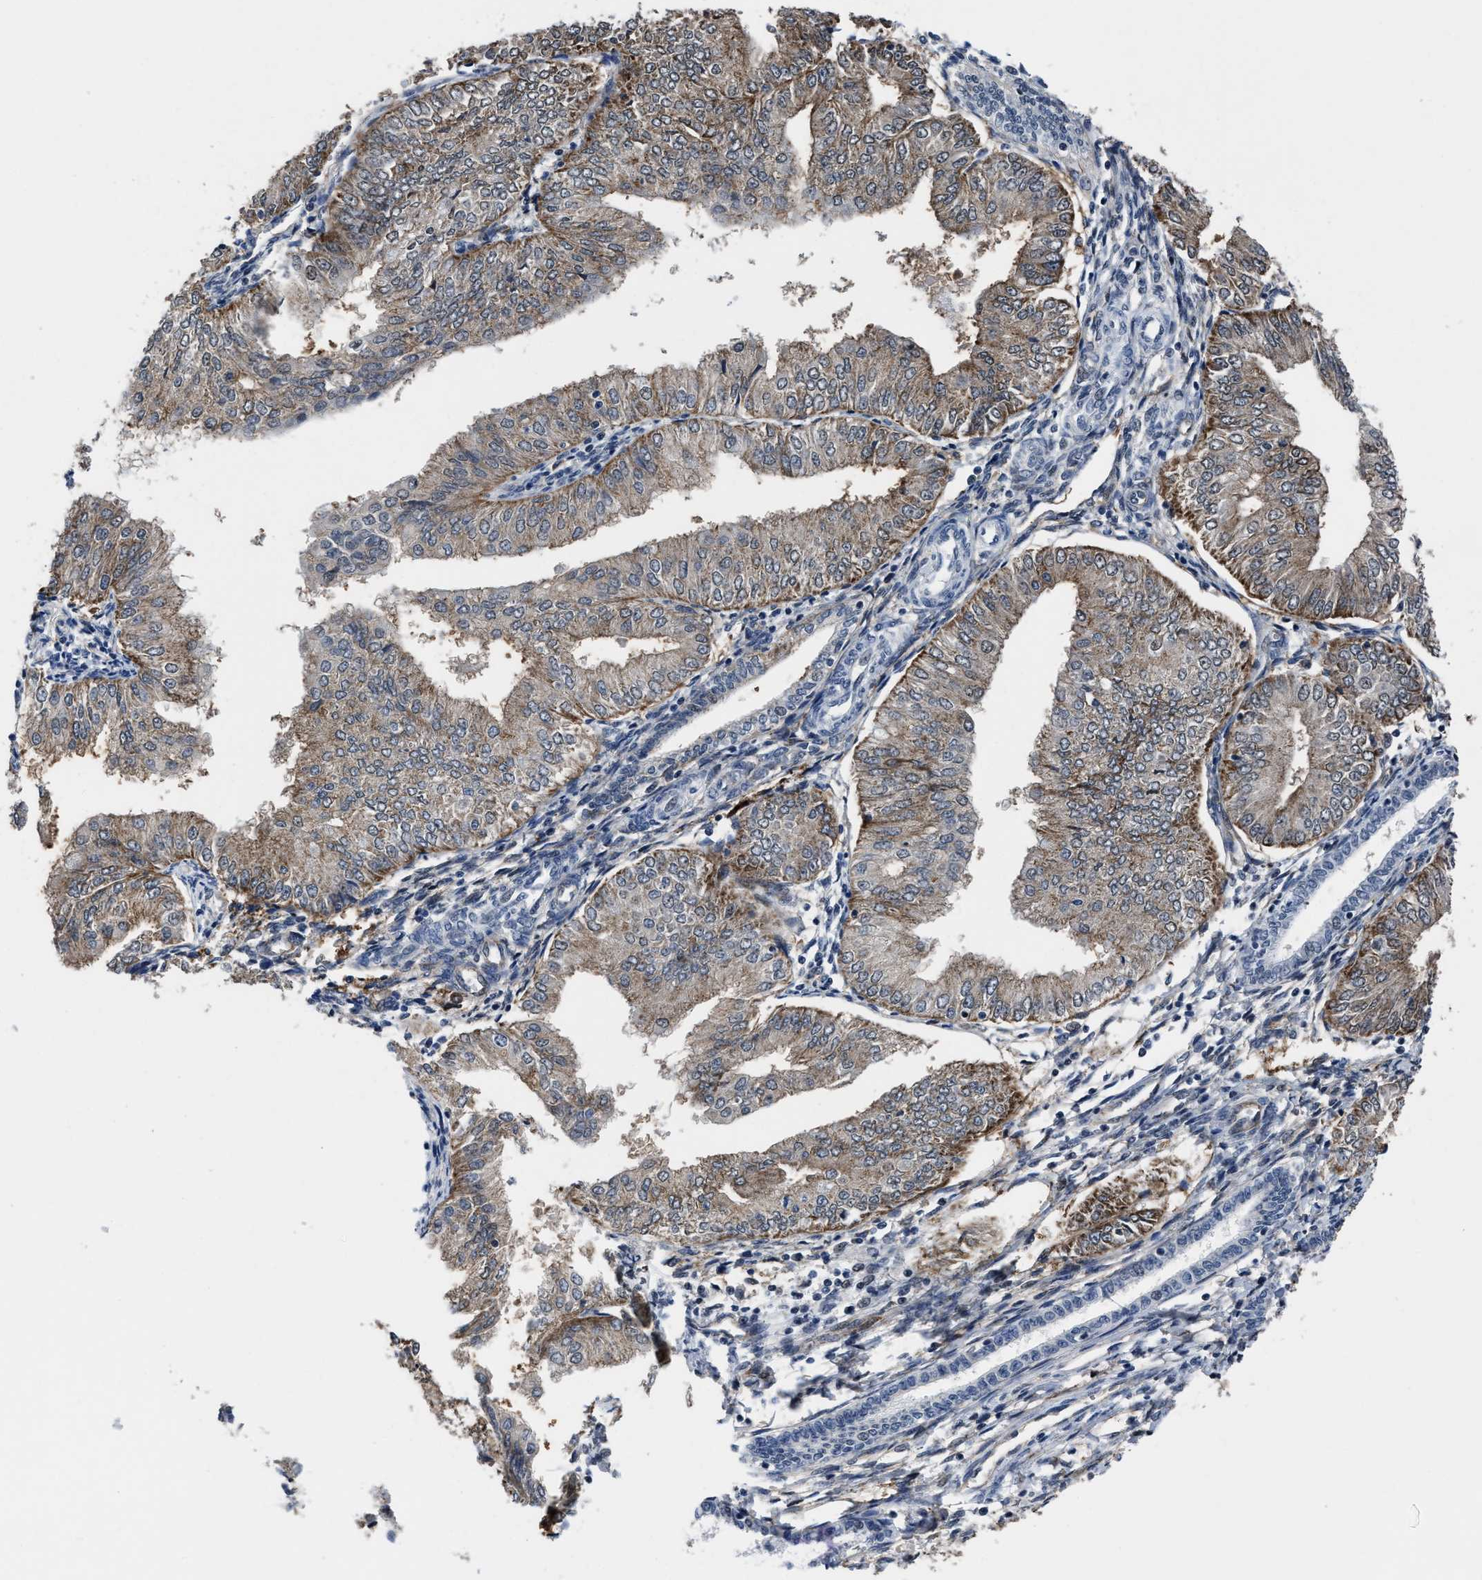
{"staining": {"intensity": "moderate", "quantity": ">75%", "location": "cytoplasmic/membranous"}, "tissue": "endometrial cancer", "cell_type": "Tumor cells", "image_type": "cancer", "snomed": [{"axis": "morphology", "description": "Adenocarcinoma, NOS"}, {"axis": "topography", "description": "Endometrium"}], "caption": "Immunohistochemistry photomicrograph of adenocarcinoma (endometrial) stained for a protein (brown), which exhibits medium levels of moderate cytoplasmic/membranous staining in approximately >75% of tumor cells.", "gene": "MARCKSL1", "patient": {"sex": "female", "age": 53}}